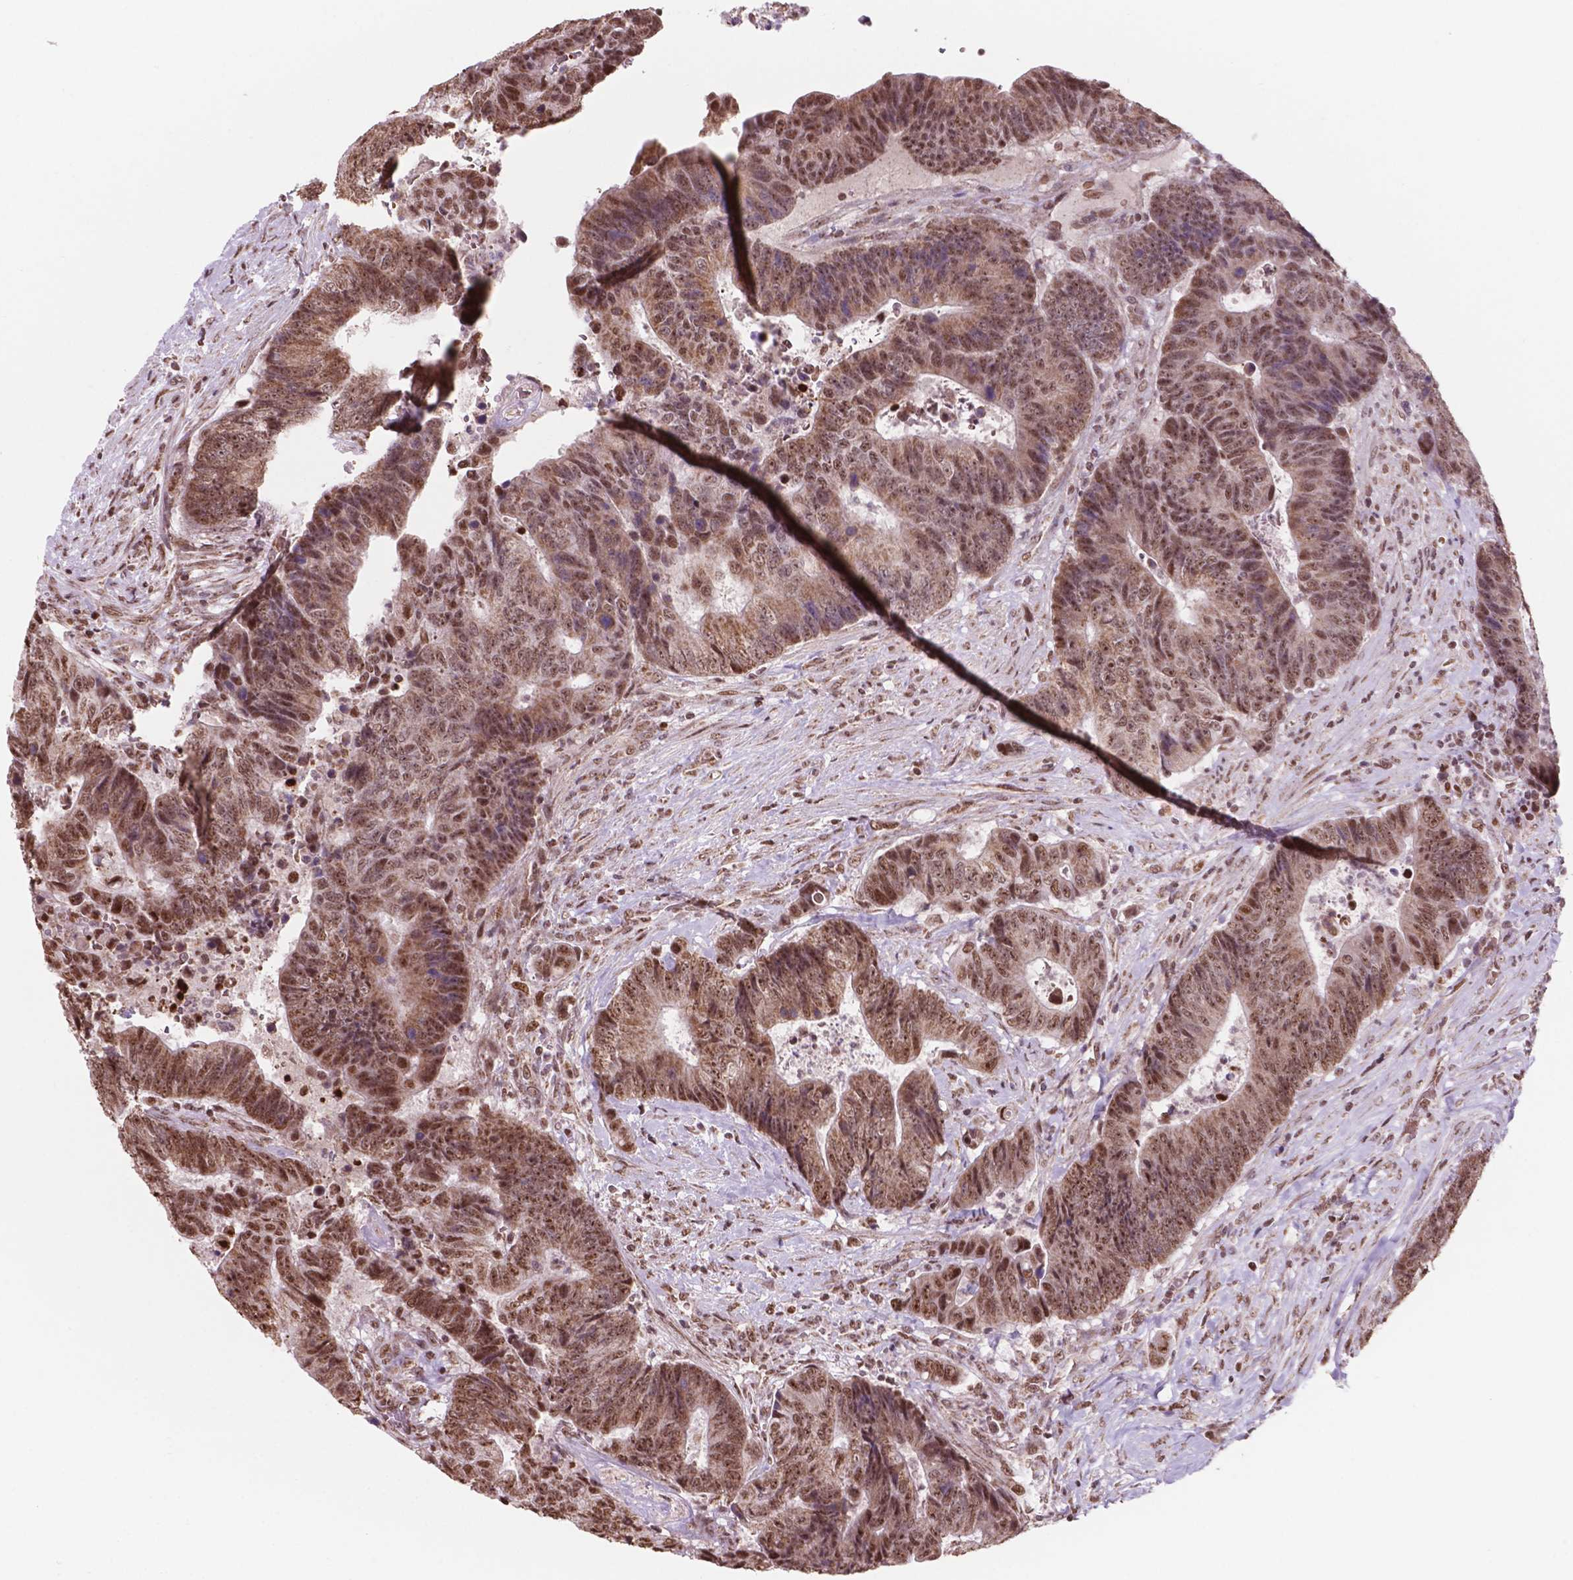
{"staining": {"intensity": "moderate", "quantity": ">75%", "location": "cytoplasmic/membranous,nuclear"}, "tissue": "colorectal cancer", "cell_type": "Tumor cells", "image_type": "cancer", "snomed": [{"axis": "morphology", "description": "Adenocarcinoma, NOS"}, {"axis": "topography", "description": "Colon"}], "caption": "Human adenocarcinoma (colorectal) stained for a protein (brown) reveals moderate cytoplasmic/membranous and nuclear positive staining in approximately >75% of tumor cells.", "gene": "NDUFA10", "patient": {"sex": "female", "age": 48}}